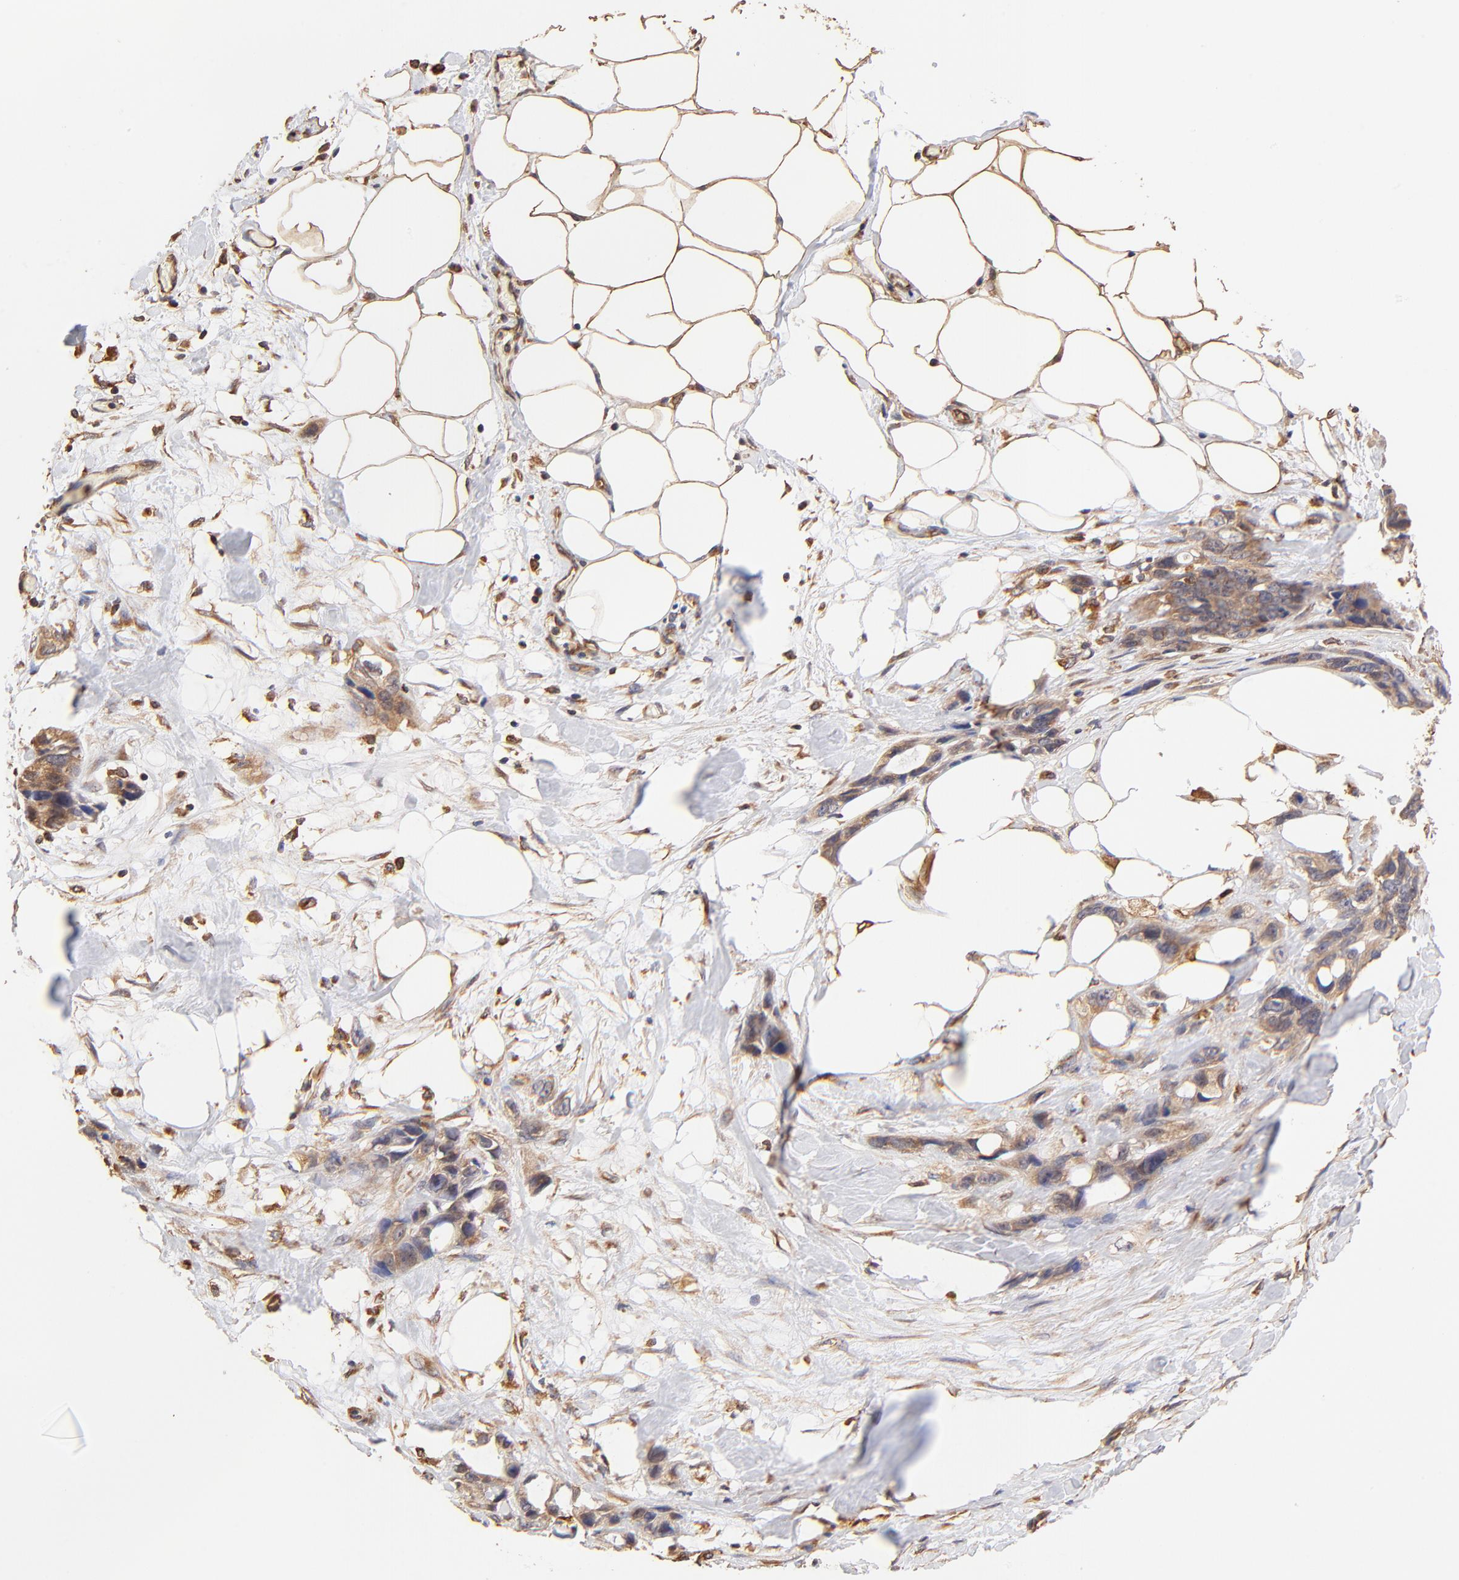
{"staining": {"intensity": "moderate", "quantity": ">75%", "location": "cytoplasmic/membranous"}, "tissue": "stomach cancer", "cell_type": "Tumor cells", "image_type": "cancer", "snomed": [{"axis": "morphology", "description": "Adenocarcinoma, NOS"}, {"axis": "topography", "description": "Stomach, upper"}], "caption": "A high-resolution histopathology image shows immunohistochemistry (IHC) staining of stomach cancer, which reveals moderate cytoplasmic/membranous positivity in approximately >75% of tumor cells. The protein is stained brown, and the nuclei are stained in blue (DAB IHC with brightfield microscopy, high magnification).", "gene": "TNFAIP3", "patient": {"sex": "male", "age": 47}}